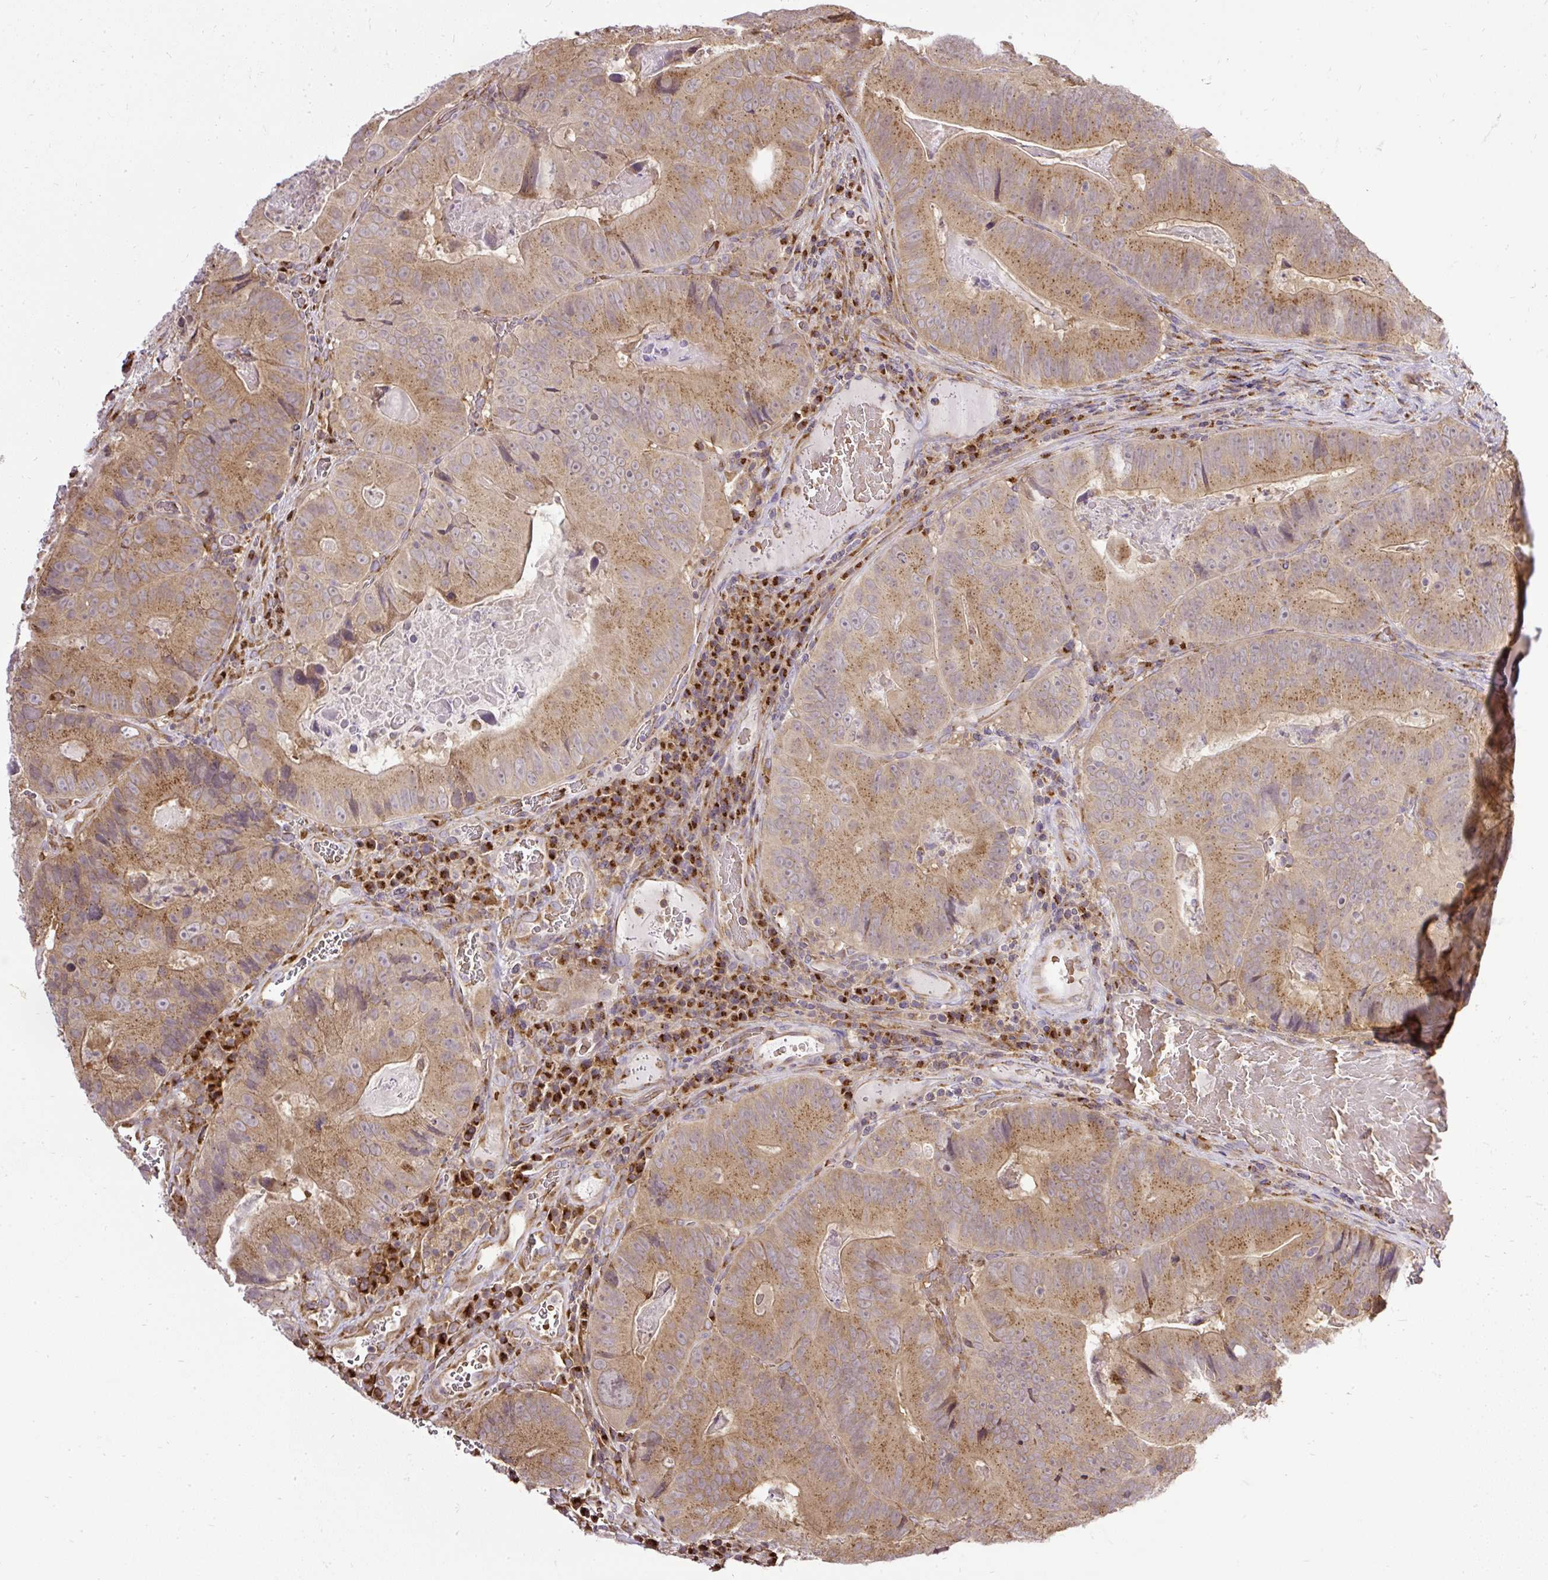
{"staining": {"intensity": "moderate", "quantity": ">75%", "location": "cytoplasmic/membranous"}, "tissue": "colorectal cancer", "cell_type": "Tumor cells", "image_type": "cancer", "snomed": [{"axis": "morphology", "description": "Adenocarcinoma, NOS"}, {"axis": "topography", "description": "Colon"}], "caption": "DAB immunohistochemical staining of human colorectal adenocarcinoma demonstrates moderate cytoplasmic/membranous protein staining in about >75% of tumor cells.", "gene": "SMC4", "patient": {"sex": "female", "age": 86}}